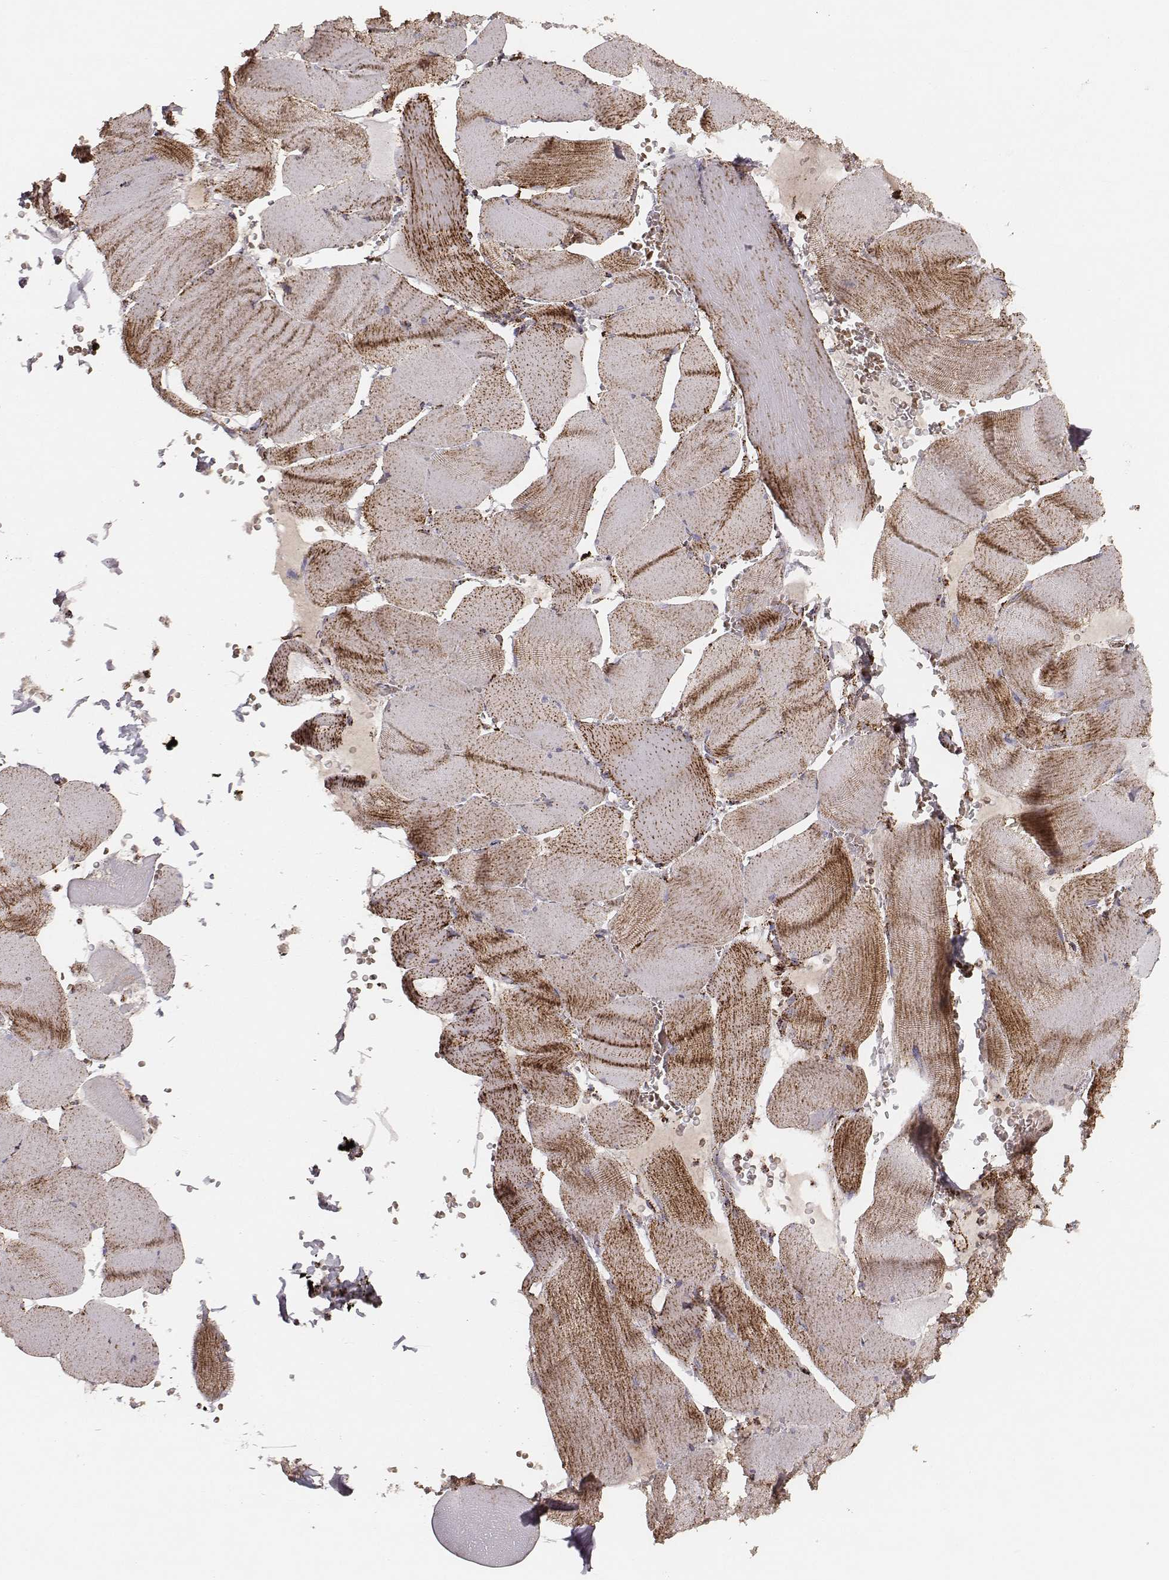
{"staining": {"intensity": "strong", "quantity": ">75%", "location": "cytoplasmic/membranous"}, "tissue": "skeletal muscle", "cell_type": "Myocytes", "image_type": "normal", "snomed": [{"axis": "morphology", "description": "Normal tissue, NOS"}, {"axis": "topography", "description": "Skeletal muscle"}], "caption": "Immunohistochemical staining of unremarkable skeletal muscle exhibits high levels of strong cytoplasmic/membranous positivity in about >75% of myocytes. The staining is performed using DAB (3,3'-diaminobenzidine) brown chromogen to label protein expression. The nuclei are counter-stained blue using hematoxylin.", "gene": "TUFM", "patient": {"sex": "male", "age": 56}}